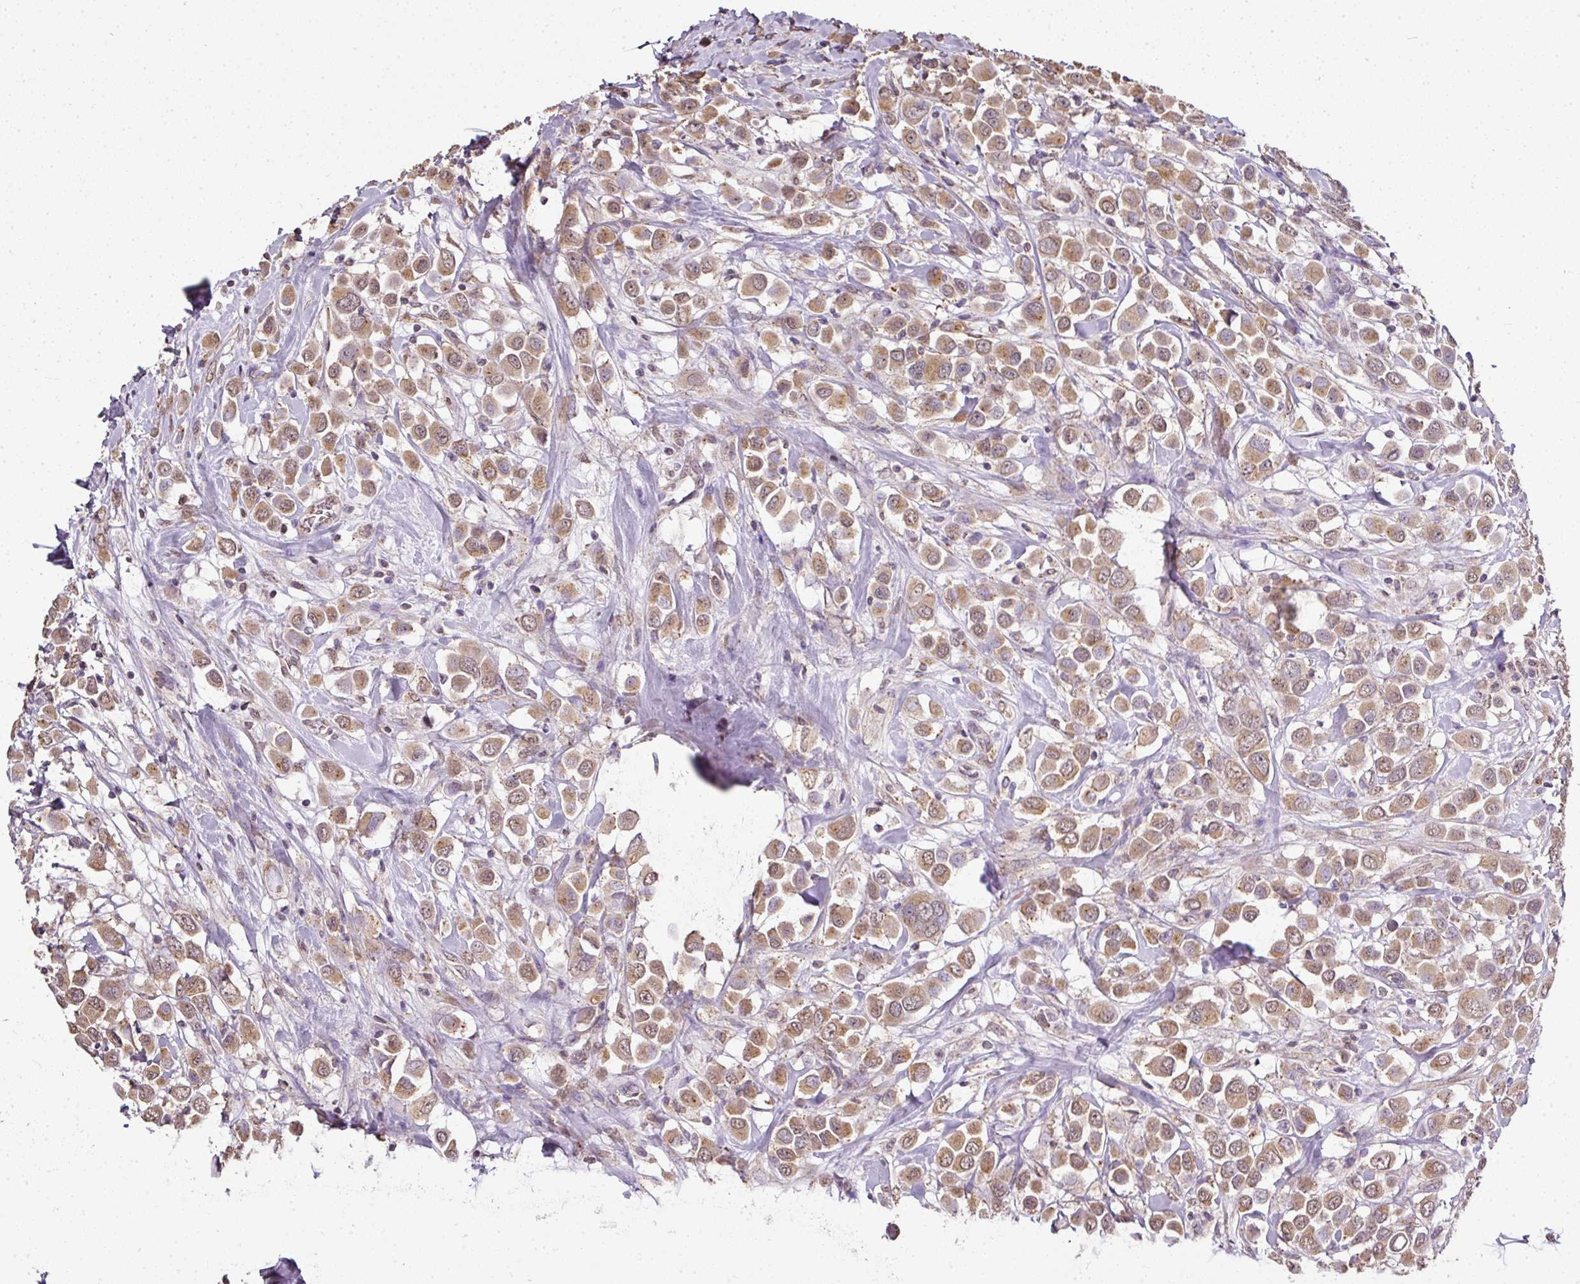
{"staining": {"intensity": "moderate", "quantity": ">75%", "location": "cytoplasmic/membranous"}, "tissue": "breast cancer", "cell_type": "Tumor cells", "image_type": "cancer", "snomed": [{"axis": "morphology", "description": "Duct carcinoma"}, {"axis": "topography", "description": "Breast"}], "caption": "Immunohistochemistry (IHC) image of human breast invasive ductal carcinoma stained for a protein (brown), which displays medium levels of moderate cytoplasmic/membranous staining in about >75% of tumor cells.", "gene": "JPH2", "patient": {"sex": "female", "age": 61}}